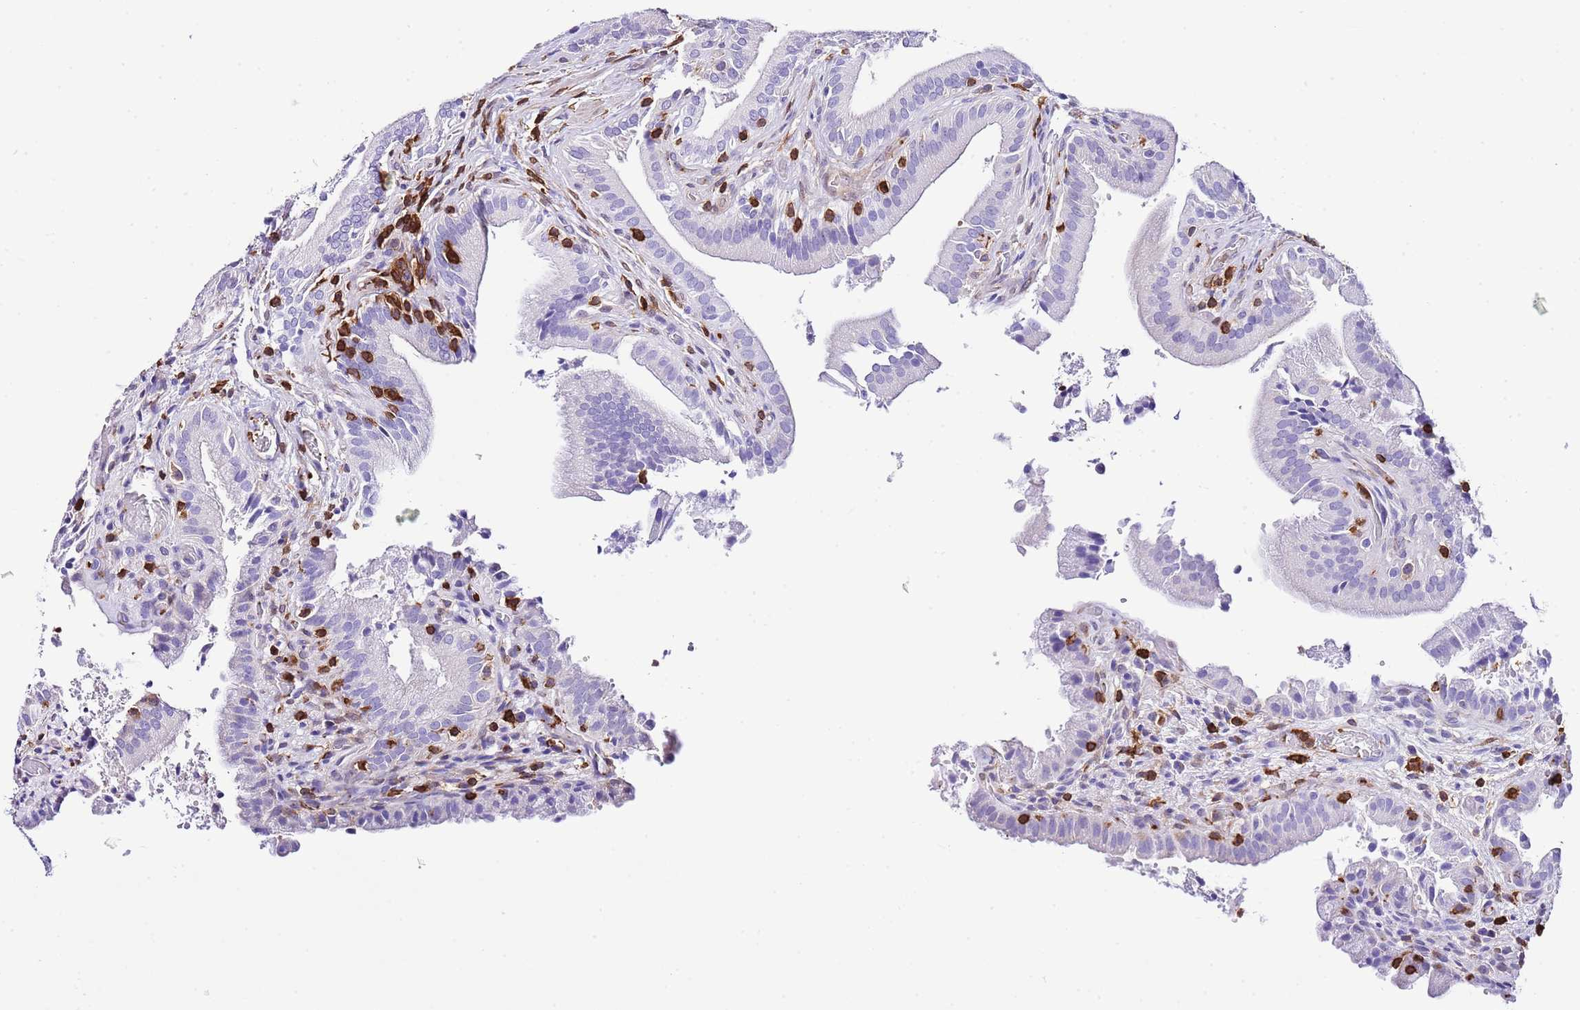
{"staining": {"intensity": "negative", "quantity": "none", "location": "none"}, "tissue": "gallbladder", "cell_type": "Glandular cells", "image_type": "normal", "snomed": [{"axis": "morphology", "description": "Normal tissue, NOS"}, {"axis": "topography", "description": "Gallbladder"}], "caption": "Glandular cells show no significant expression in benign gallbladder. (DAB (3,3'-diaminobenzidine) IHC, high magnification).", "gene": "CNN2", "patient": {"sex": "male", "age": 24}}